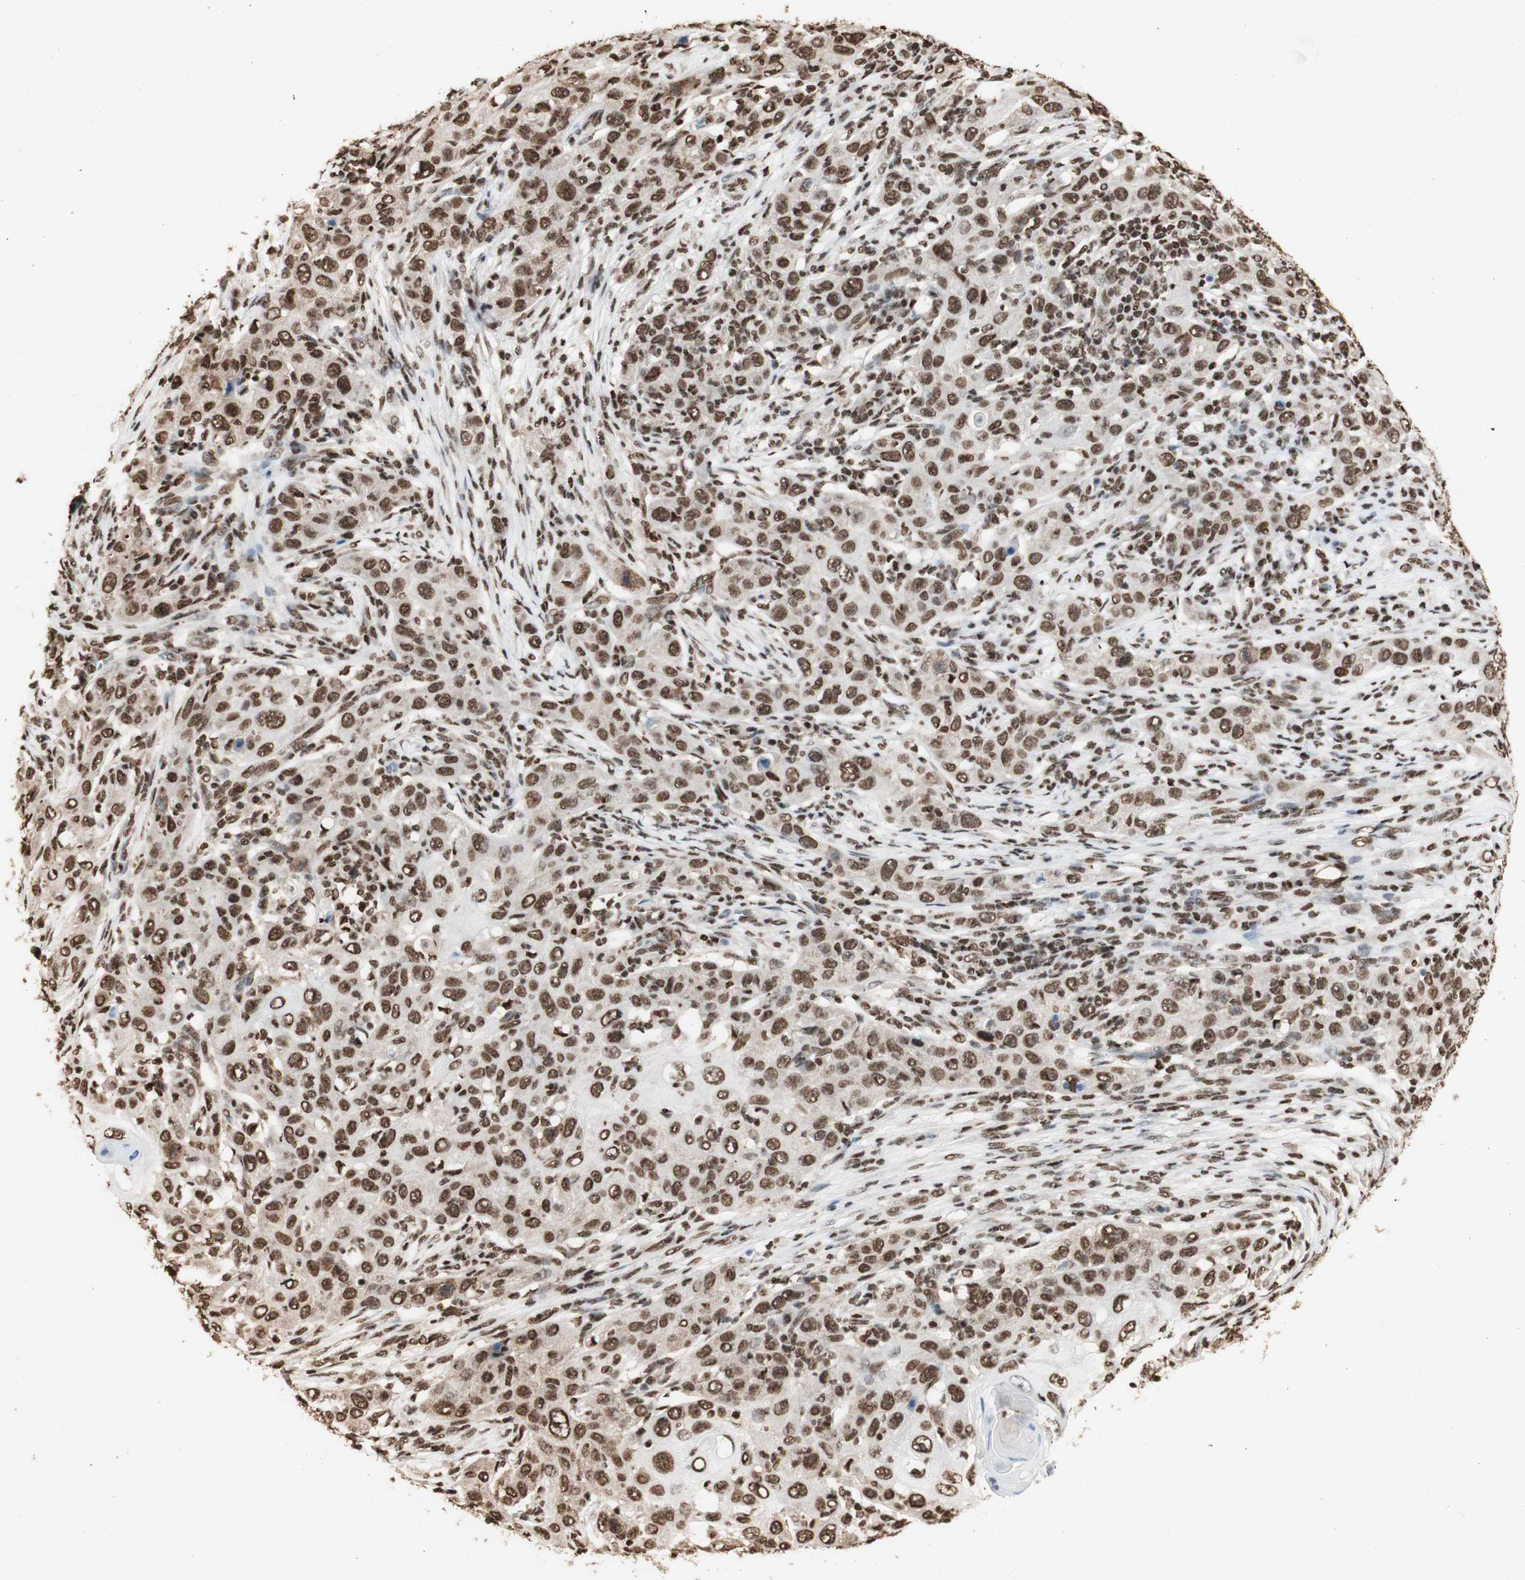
{"staining": {"intensity": "strong", "quantity": ">75%", "location": "nuclear"}, "tissue": "skin cancer", "cell_type": "Tumor cells", "image_type": "cancer", "snomed": [{"axis": "morphology", "description": "Squamous cell carcinoma, NOS"}, {"axis": "topography", "description": "Skin"}], "caption": "DAB immunohistochemical staining of human skin cancer (squamous cell carcinoma) shows strong nuclear protein expression in about >75% of tumor cells.", "gene": "HNRNPA2B1", "patient": {"sex": "female", "age": 88}}